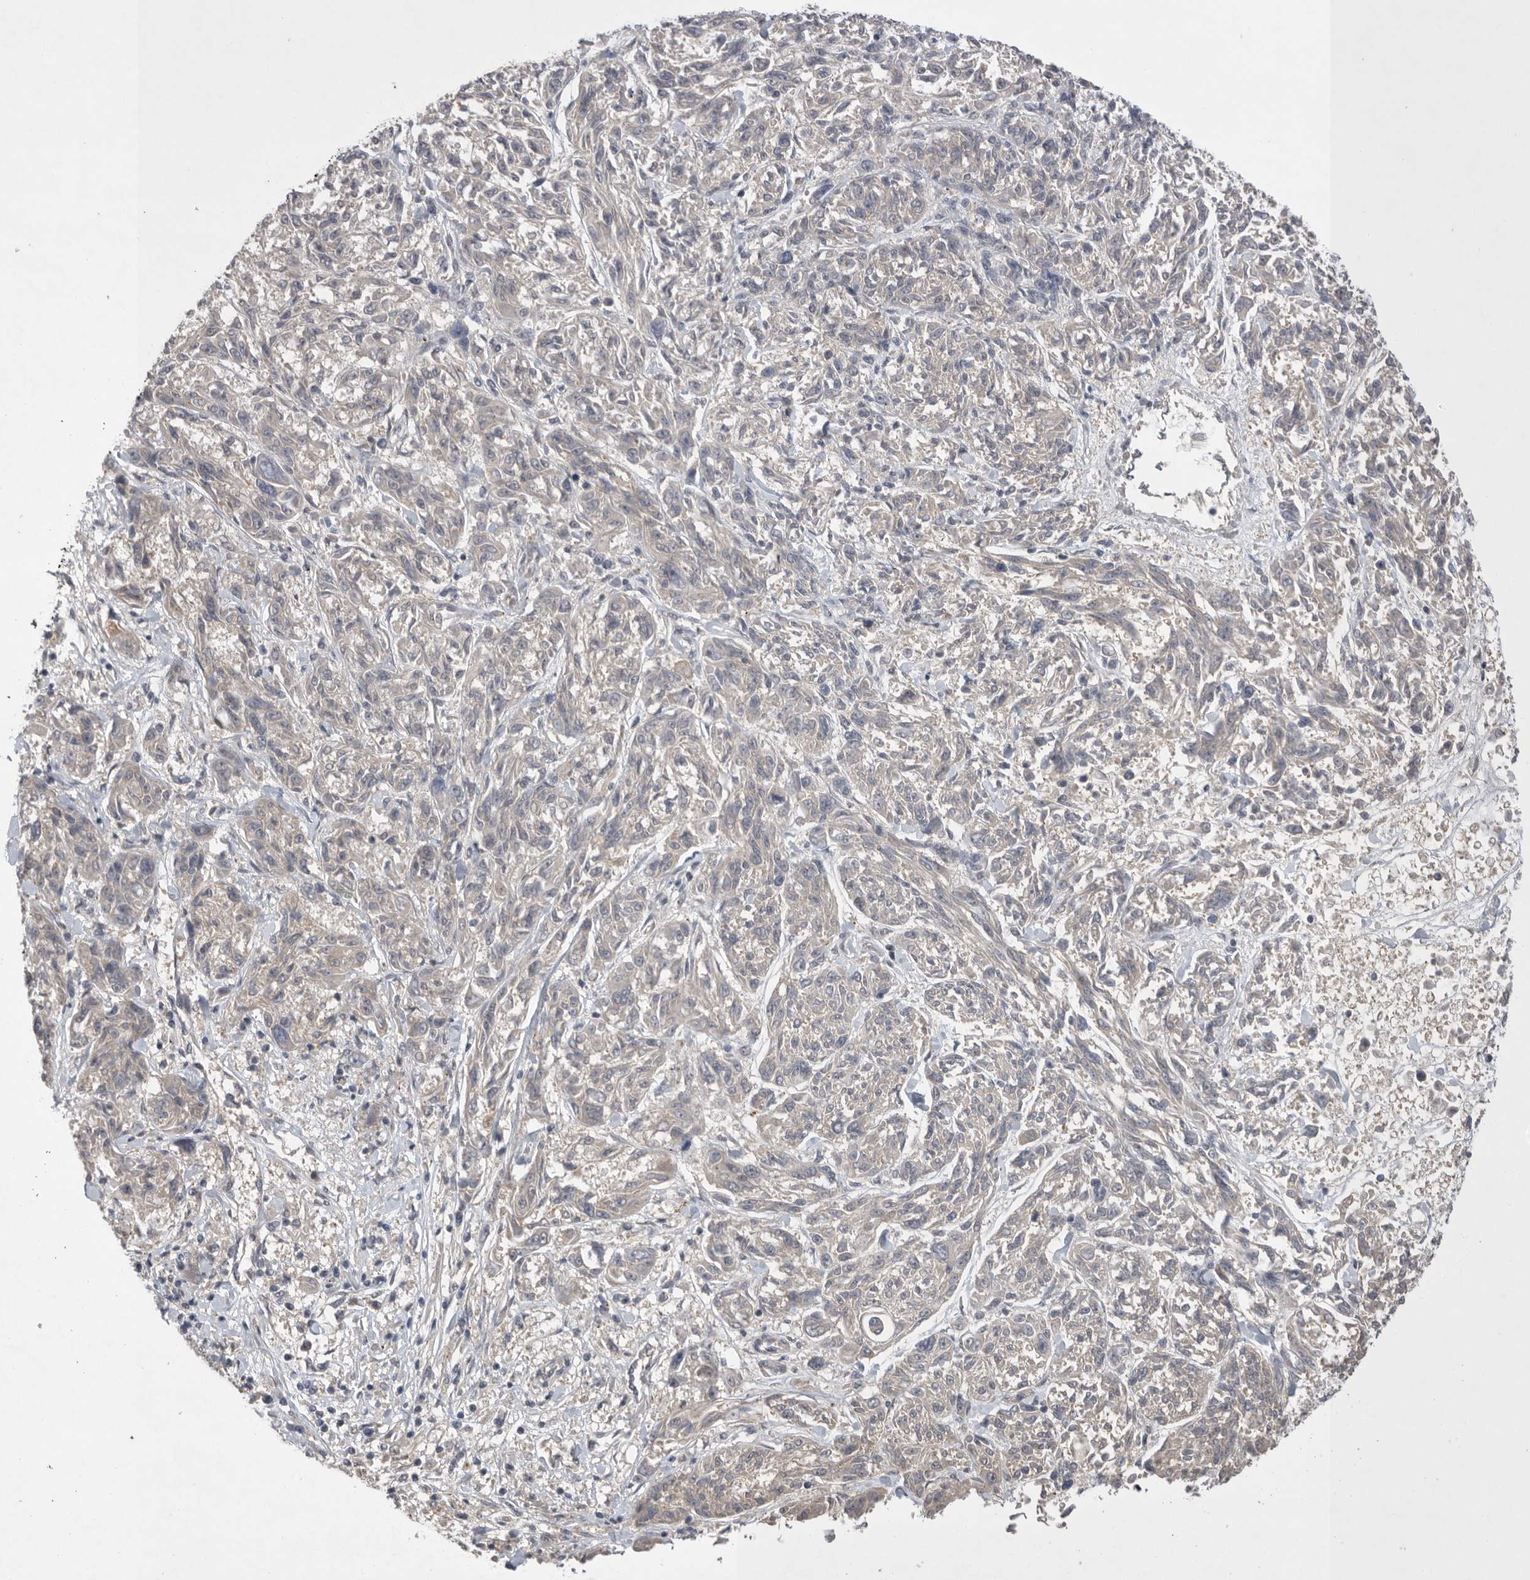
{"staining": {"intensity": "negative", "quantity": "none", "location": "none"}, "tissue": "melanoma", "cell_type": "Tumor cells", "image_type": "cancer", "snomed": [{"axis": "morphology", "description": "Malignant melanoma, NOS"}, {"axis": "topography", "description": "Skin"}], "caption": "Human melanoma stained for a protein using IHC demonstrates no expression in tumor cells.", "gene": "NRCAM", "patient": {"sex": "male", "age": 53}}